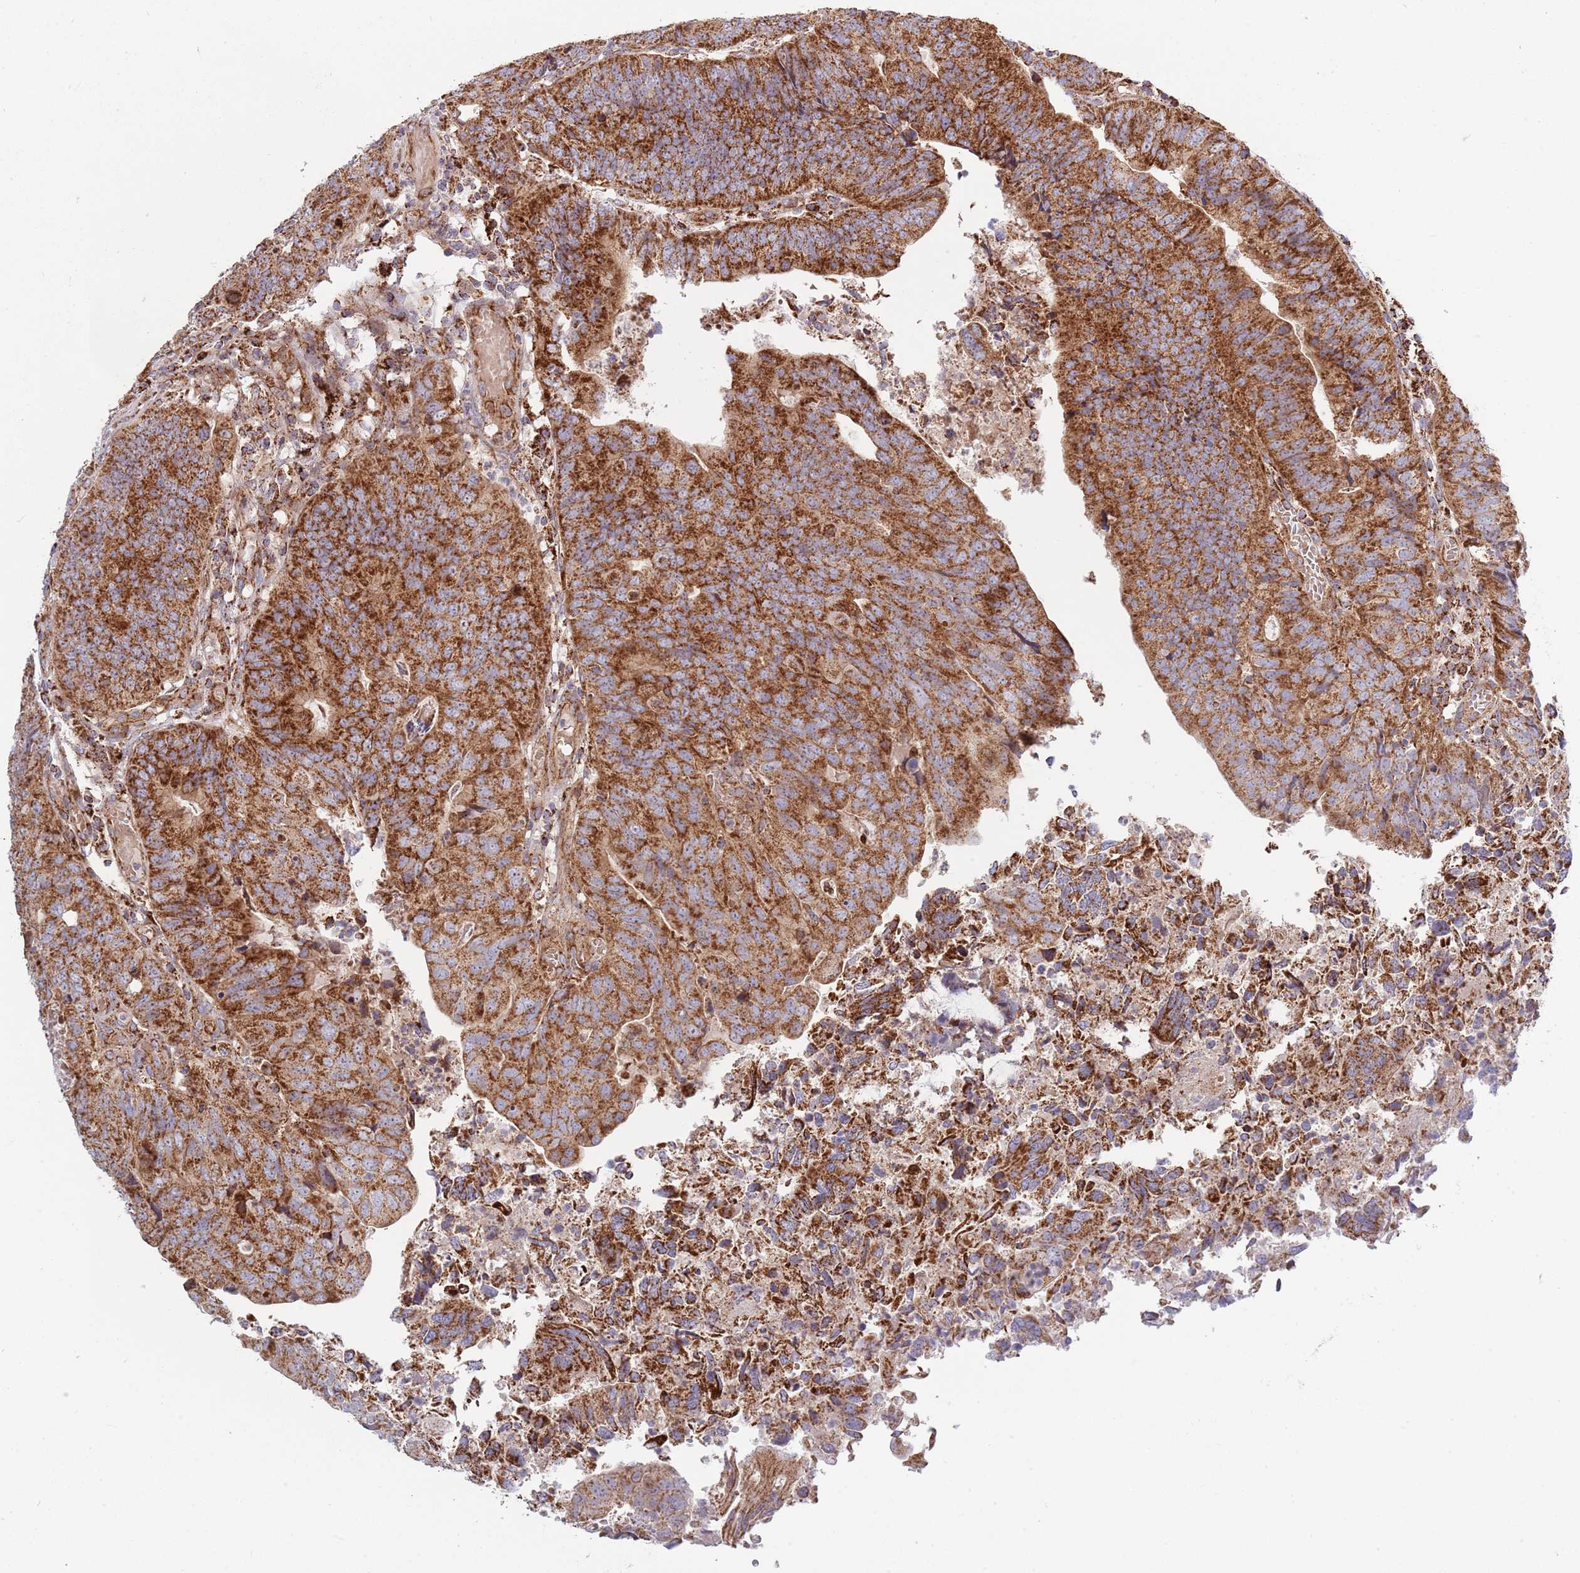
{"staining": {"intensity": "strong", "quantity": ">75%", "location": "cytoplasmic/membranous"}, "tissue": "colorectal cancer", "cell_type": "Tumor cells", "image_type": "cancer", "snomed": [{"axis": "morphology", "description": "Adenocarcinoma, NOS"}, {"axis": "topography", "description": "Colon"}], "caption": "Human adenocarcinoma (colorectal) stained with a brown dye reveals strong cytoplasmic/membranous positive expression in approximately >75% of tumor cells.", "gene": "ATP5PD", "patient": {"sex": "female", "age": 67}}